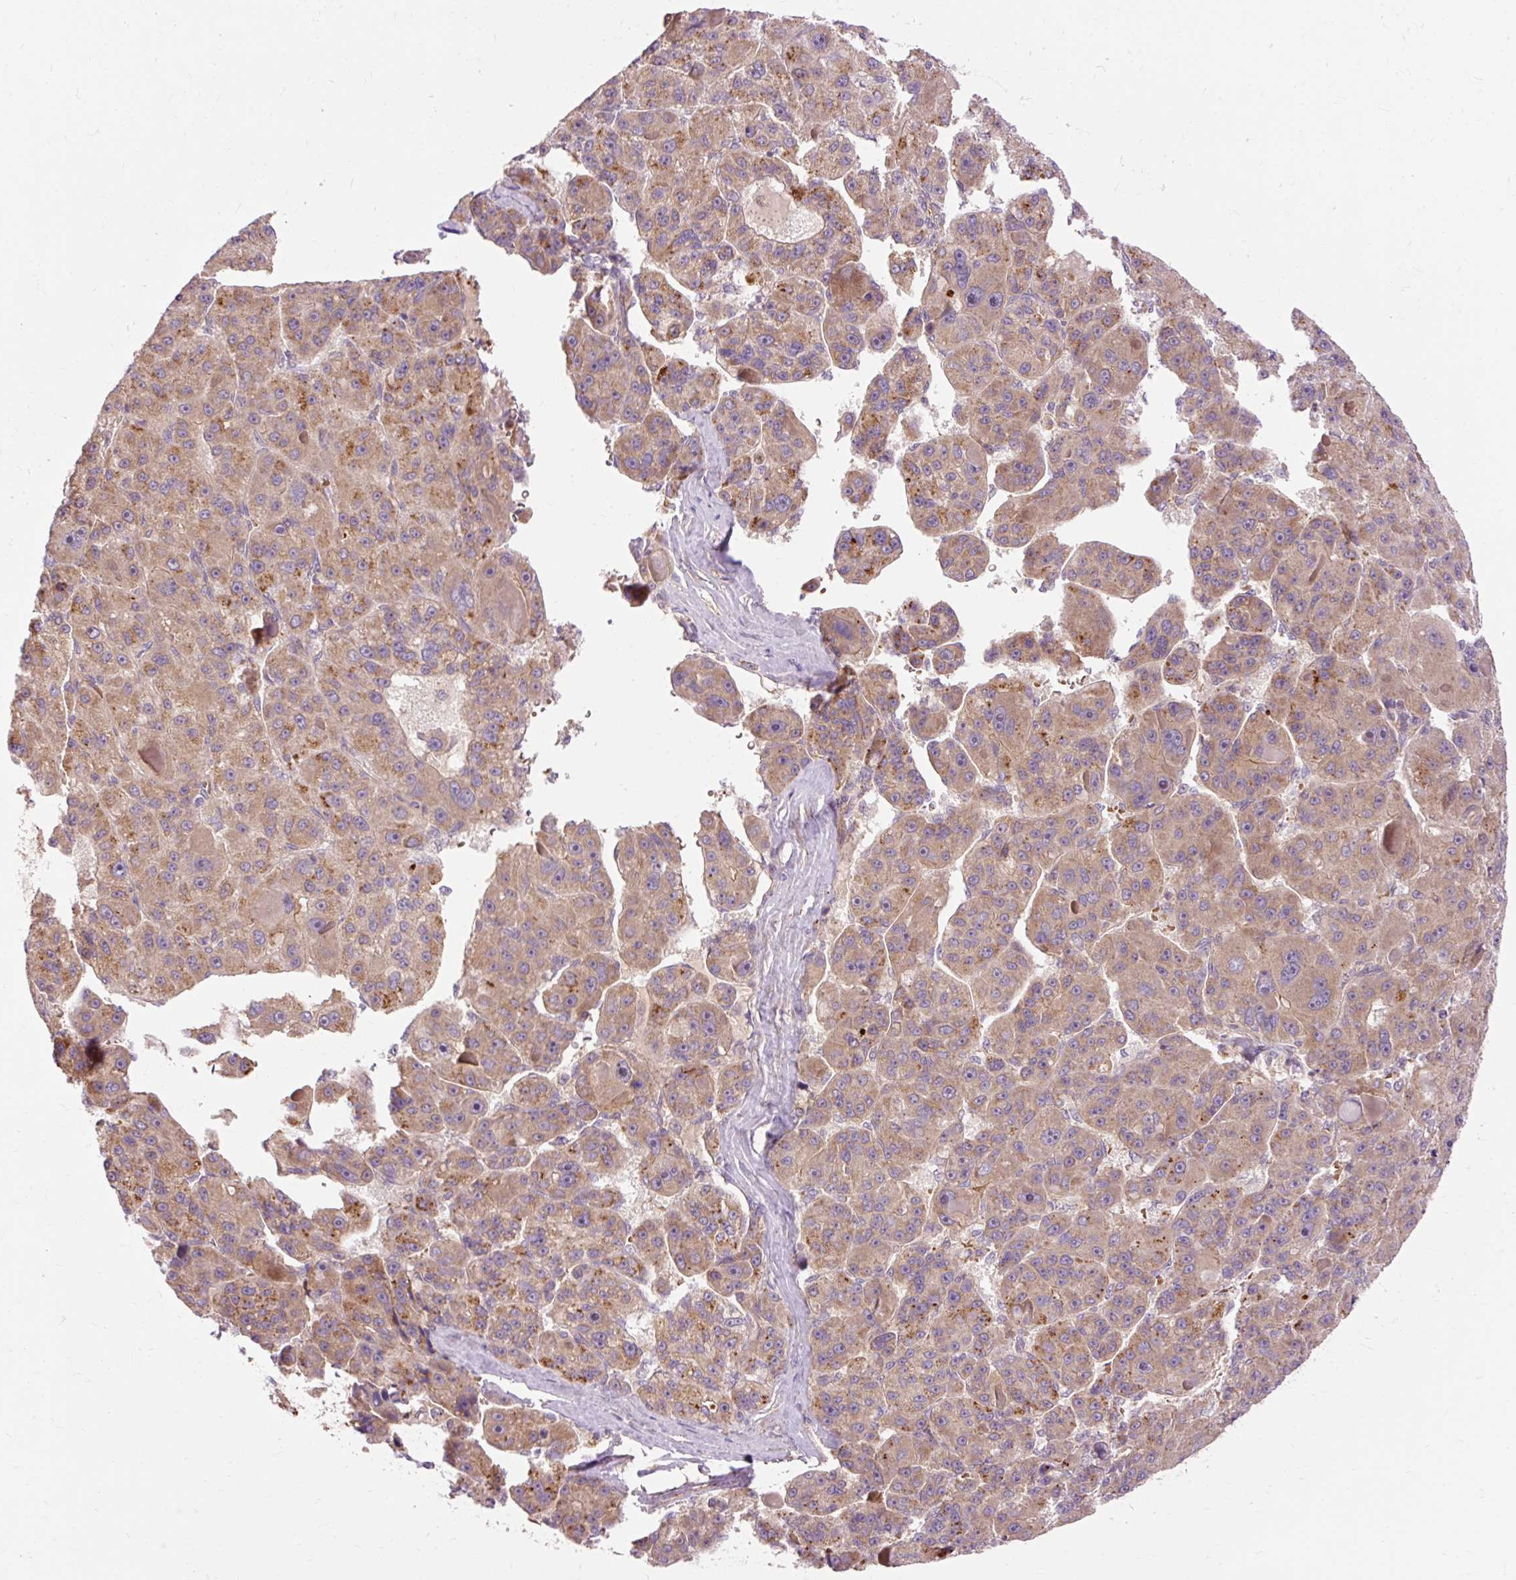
{"staining": {"intensity": "weak", "quantity": ">75%", "location": "cytoplasmic/membranous"}, "tissue": "liver cancer", "cell_type": "Tumor cells", "image_type": "cancer", "snomed": [{"axis": "morphology", "description": "Carcinoma, Hepatocellular, NOS"}, {"axis": "topography", "description": "Liver"}], "caption": "Human liver hepatocellular carcinoma stained with a protein marker displays weak staining in tumor cells.", "gene": "RIPOR3", "patient": {"sex": "male", "age": 76}}